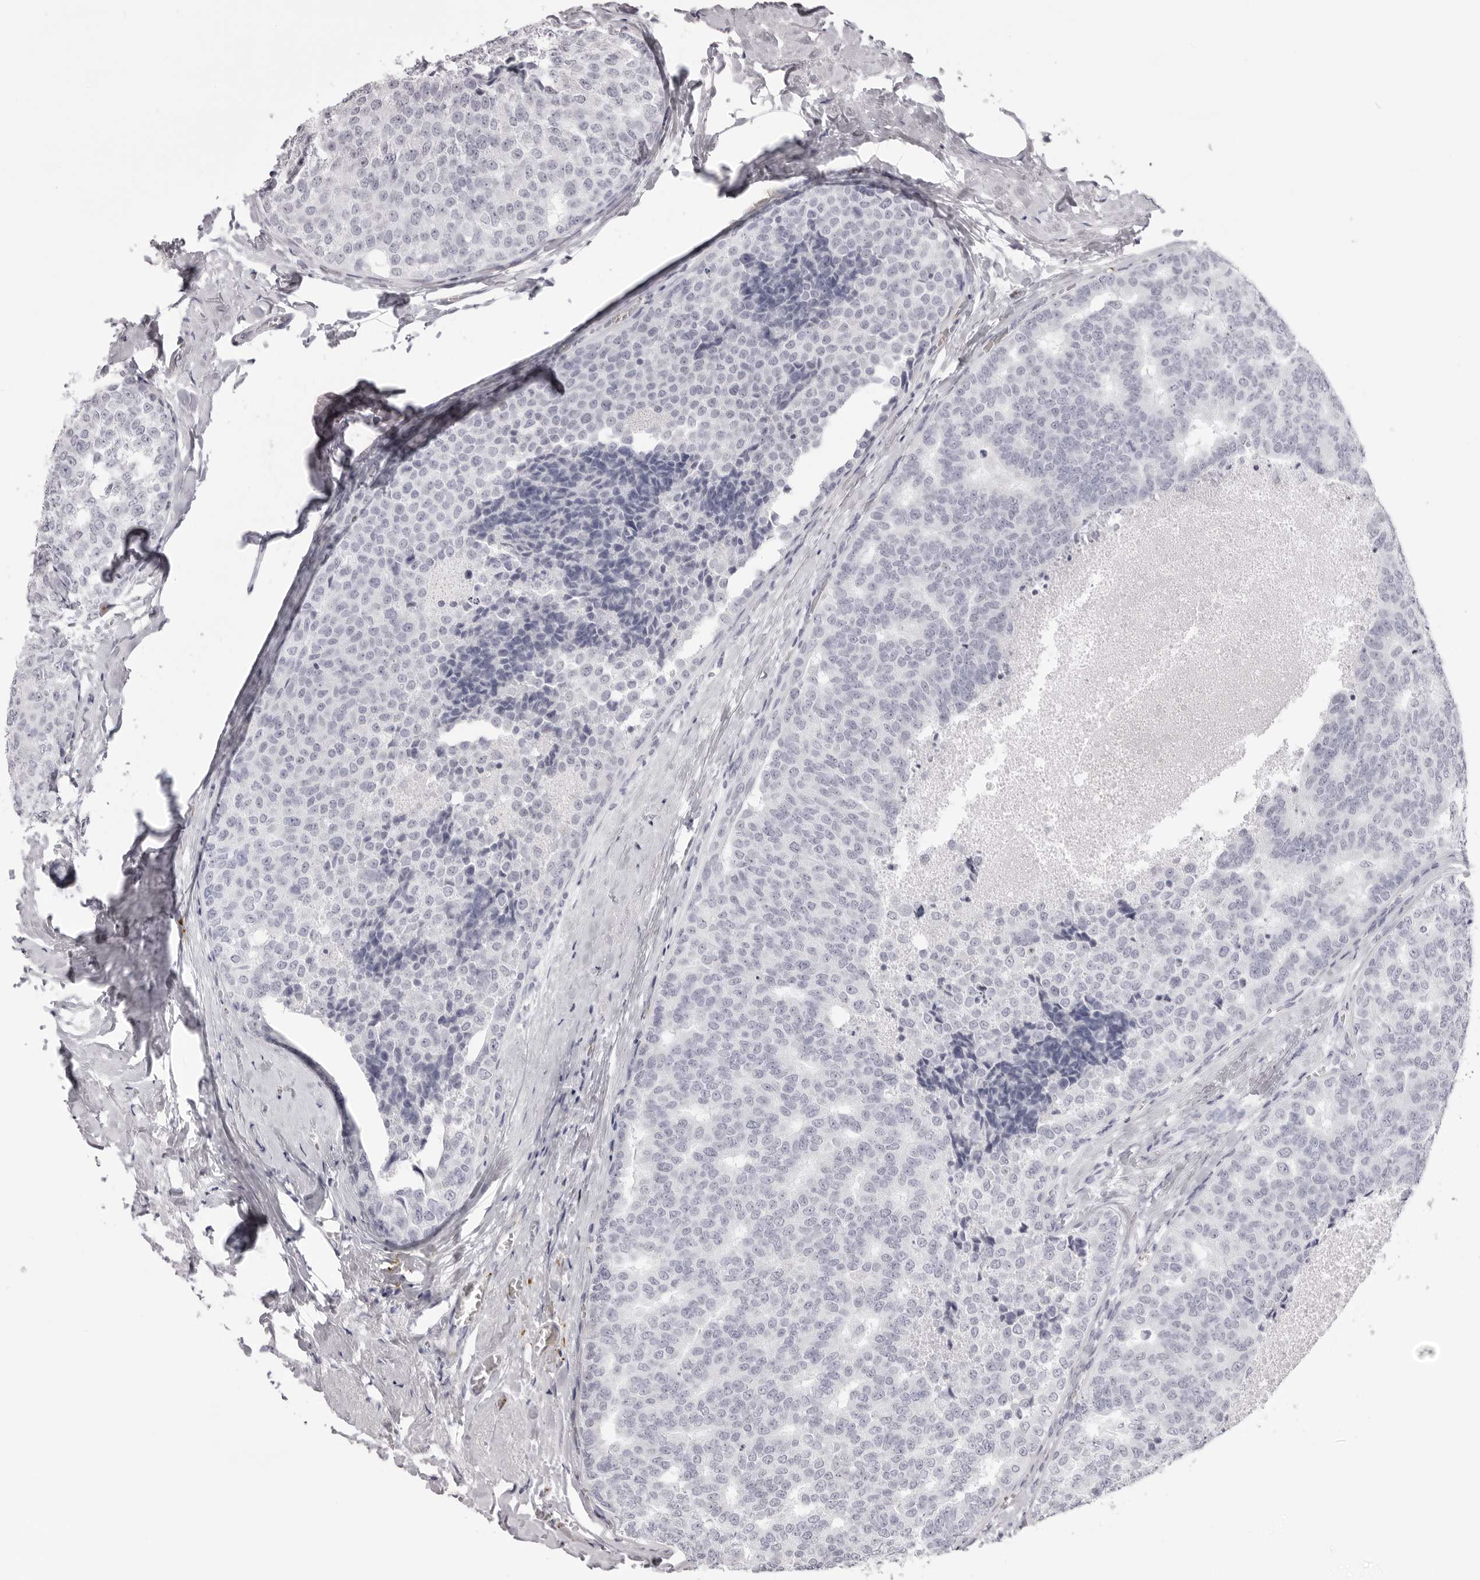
{"staining": {"intensity": "negative", "quantity": "none", "location": "none"}, "tissue": "breast cancer", "cell_type": "Tumor cells", "image_type": "cancer", "snomed": [{"axis": "morphology", "description": "Normal tissue, NOS"}, {"axis": "morphology", "description": "Duct carcinoma"}, {"axis": "topography", "description": "Breast"}], "caption": "Human breast invasive ductal carcinoma stained for a protein using immunohistochemistry (IHC) exhibits no expression in tumor cells.", "gene": "SPTA1", "patient": {"sex": "female", "age": 43}}